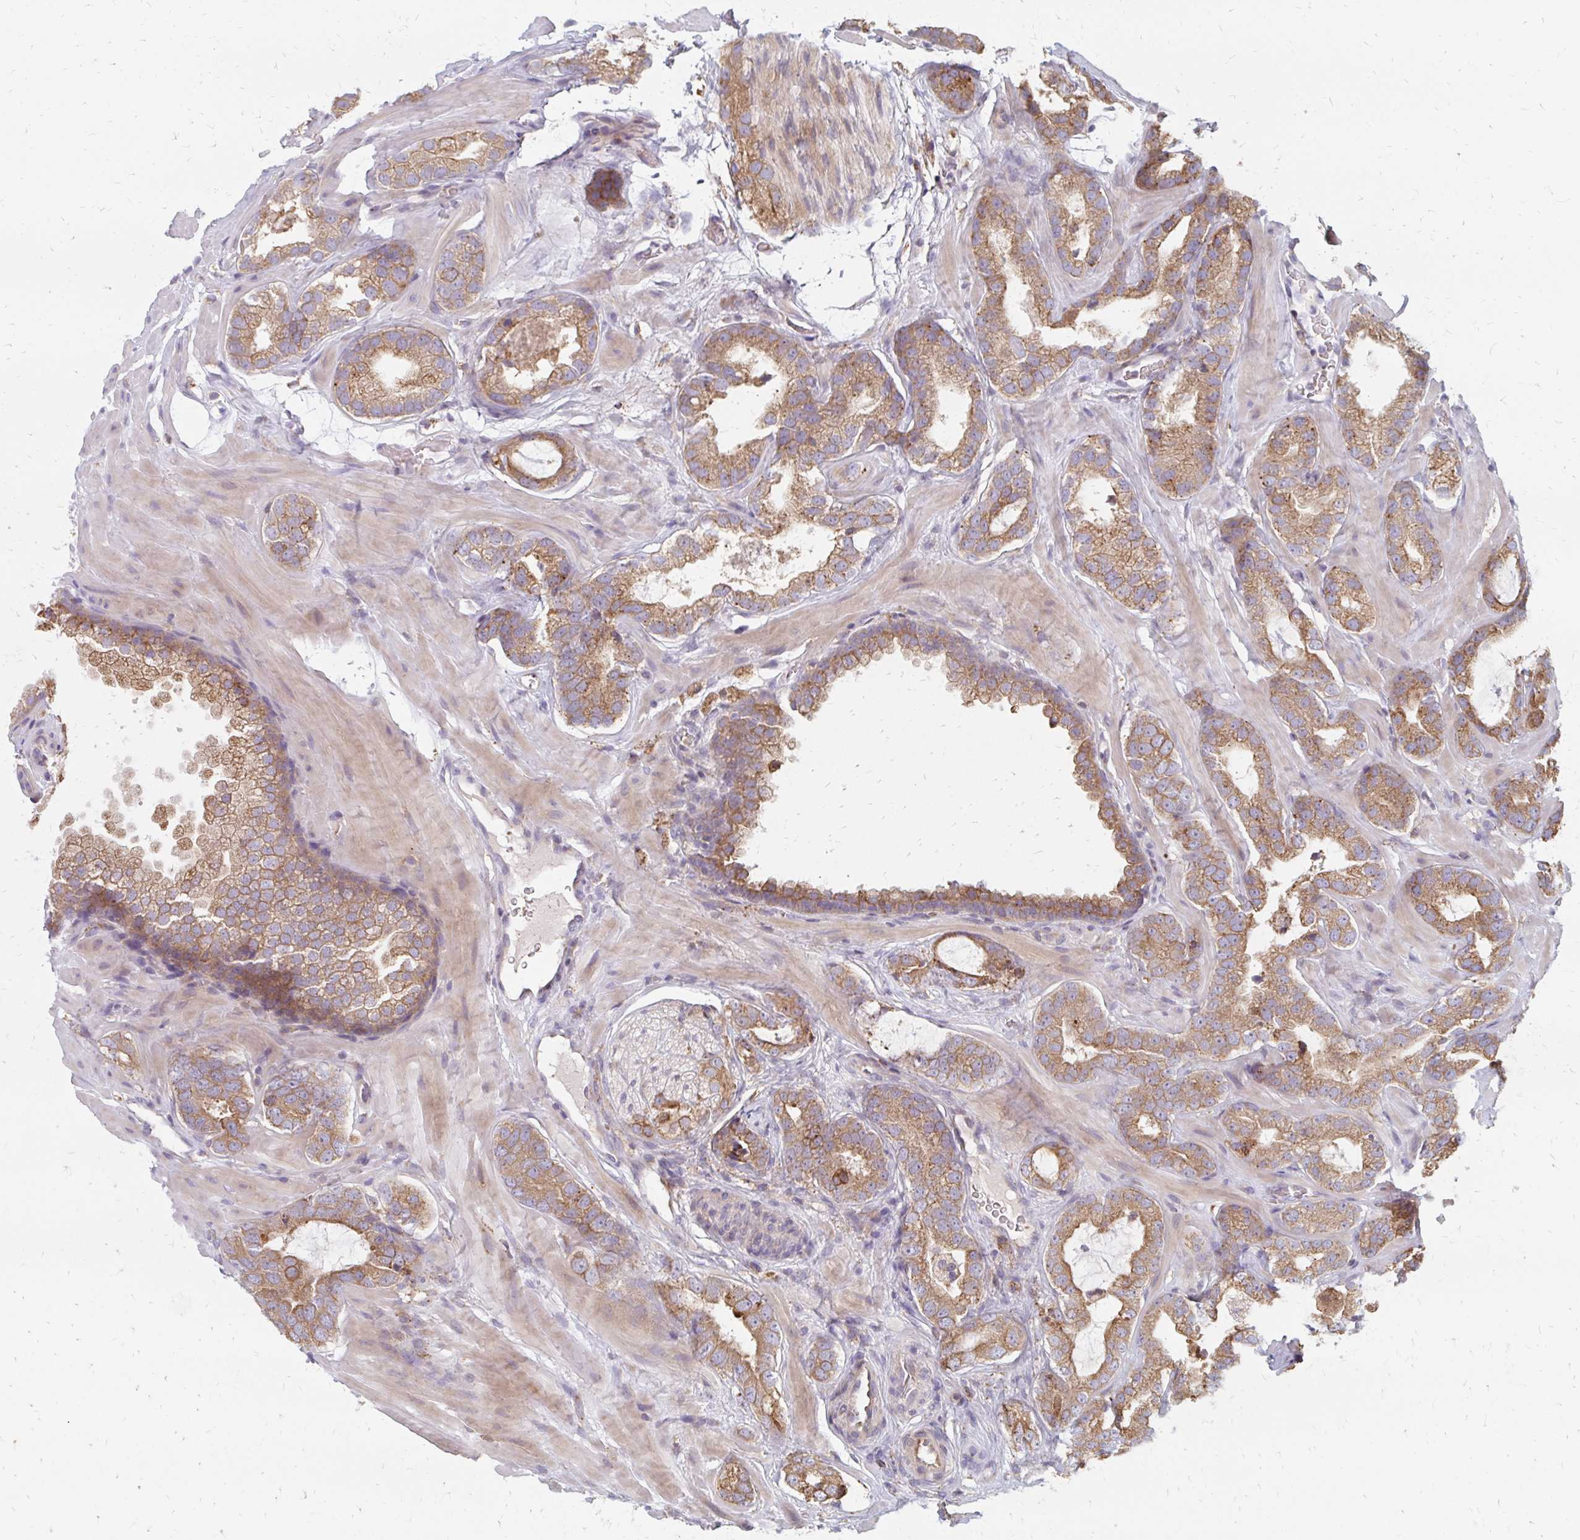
{"staining": {"intensity": "moderate", "quantity": ">75%", "location": "cytoplasmic/membranous"}, "tissue": "prostate cancer", "cell_type": "Tumor cells", "image_type": "cancer", "snomed": [{"axis": "morphology", "description": "Adenocarcinoma, Low grade"}, {"axis": "topography", "description": "Prostate"}], "caption": "A brown stain shows moderate cytoplasmic/membranous positivity of a protein in prostate cancer (low-grade adenocarcinoma) tumor cells.", "gene": "PPP1R13L", "patient": {"sex": "male", "age": 62}}